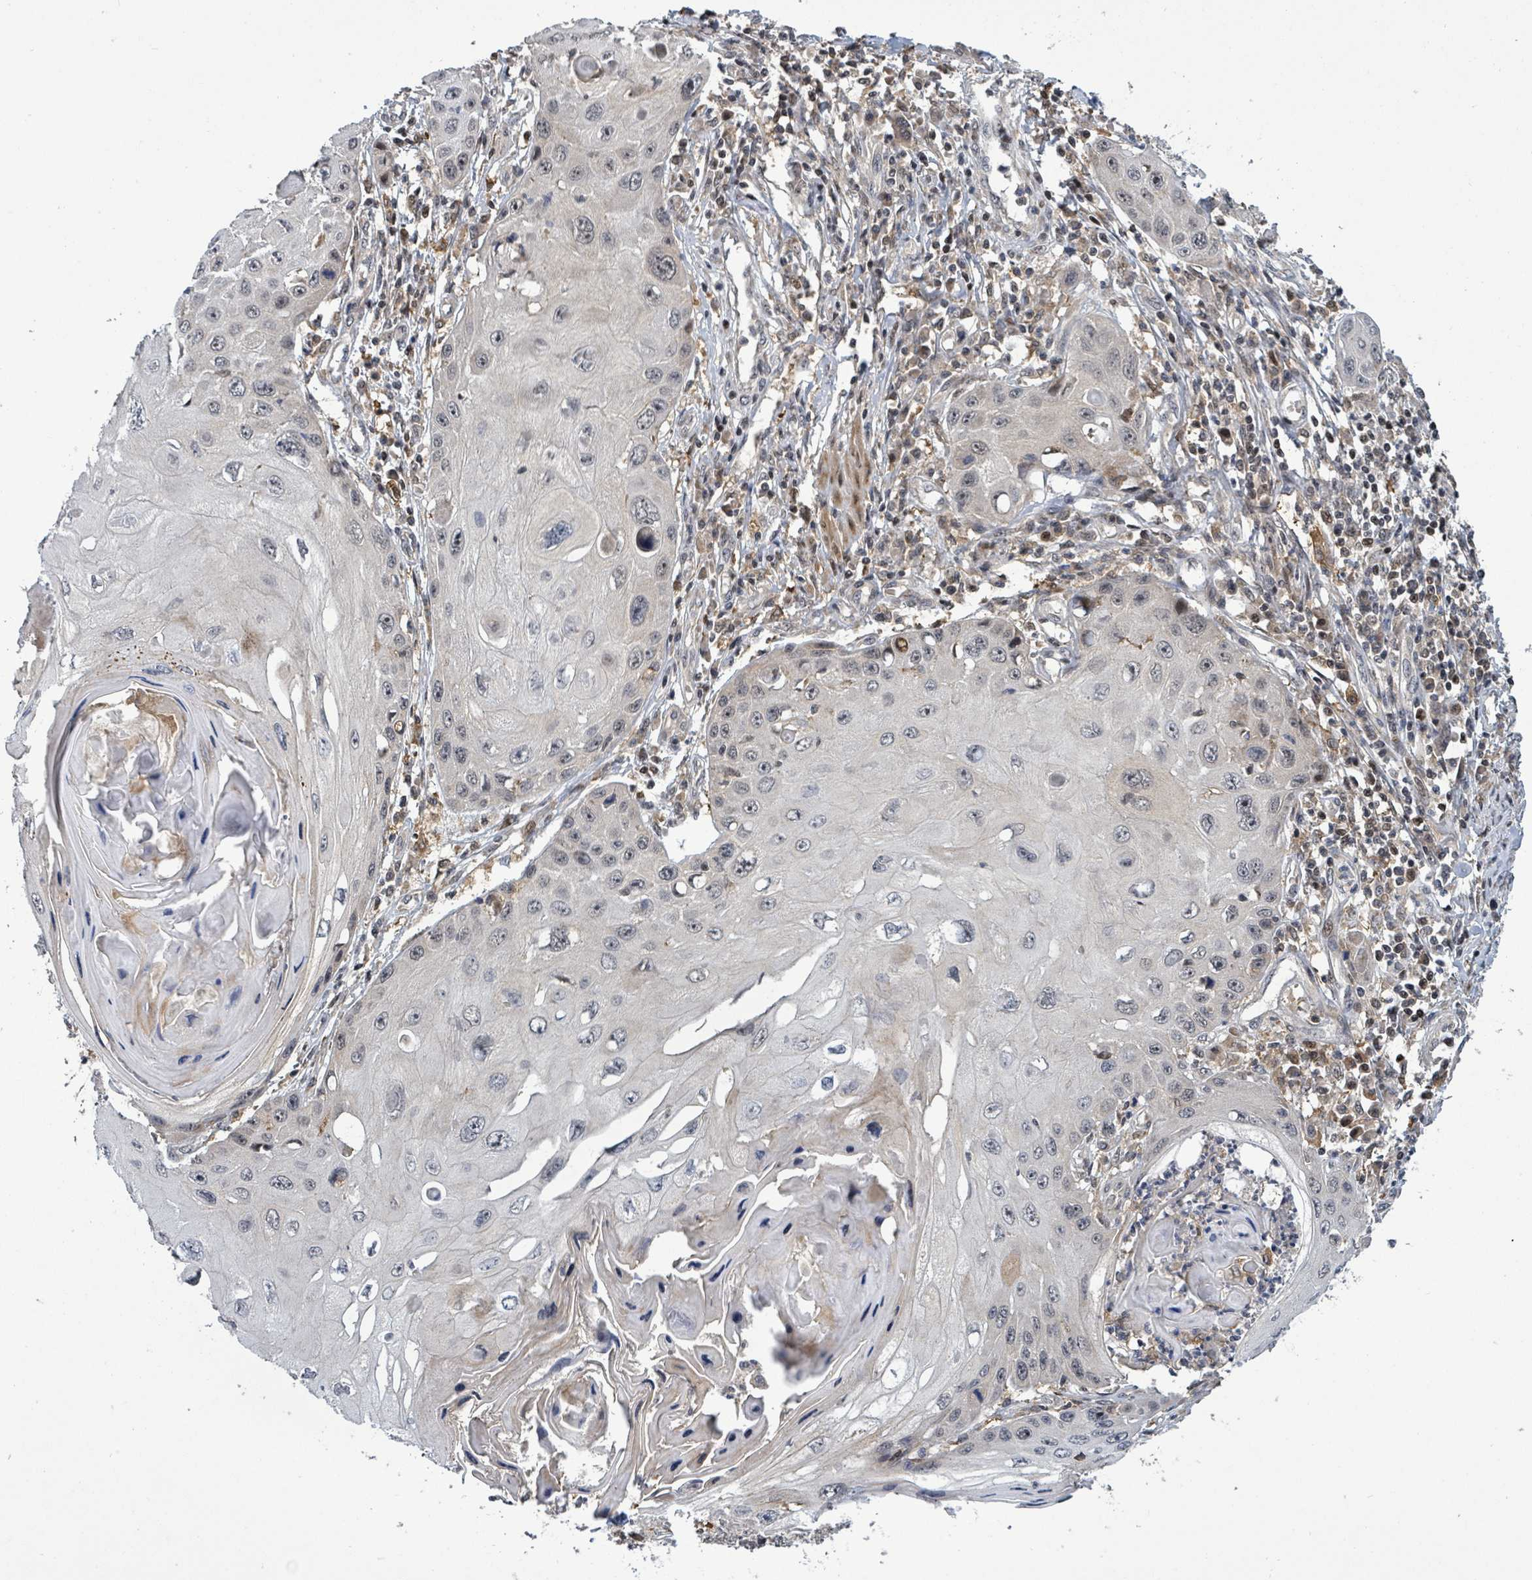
{"staining": {"intensity": "weak", "quantity": "<25%", "location": "cytoplasmic/membranous"}, "tissue": "skin cancer", "cell_type": "Tumor cells", "image_type": "cancer", "snomed": [{"axis": "morphology", "description": "Squamous cell carcinoma, NOS"}, {"axis": "topography", "description": "Skin"}, {"axis": "topography", "description": "Vulva"}], "caption": "This is an IHC photomicrograph of skin cancer (squamous cell carcinoma). There is no positivity in tumor cells.", "gene": "FBXO6", "patient": {"sex": "female", "age": 44}}